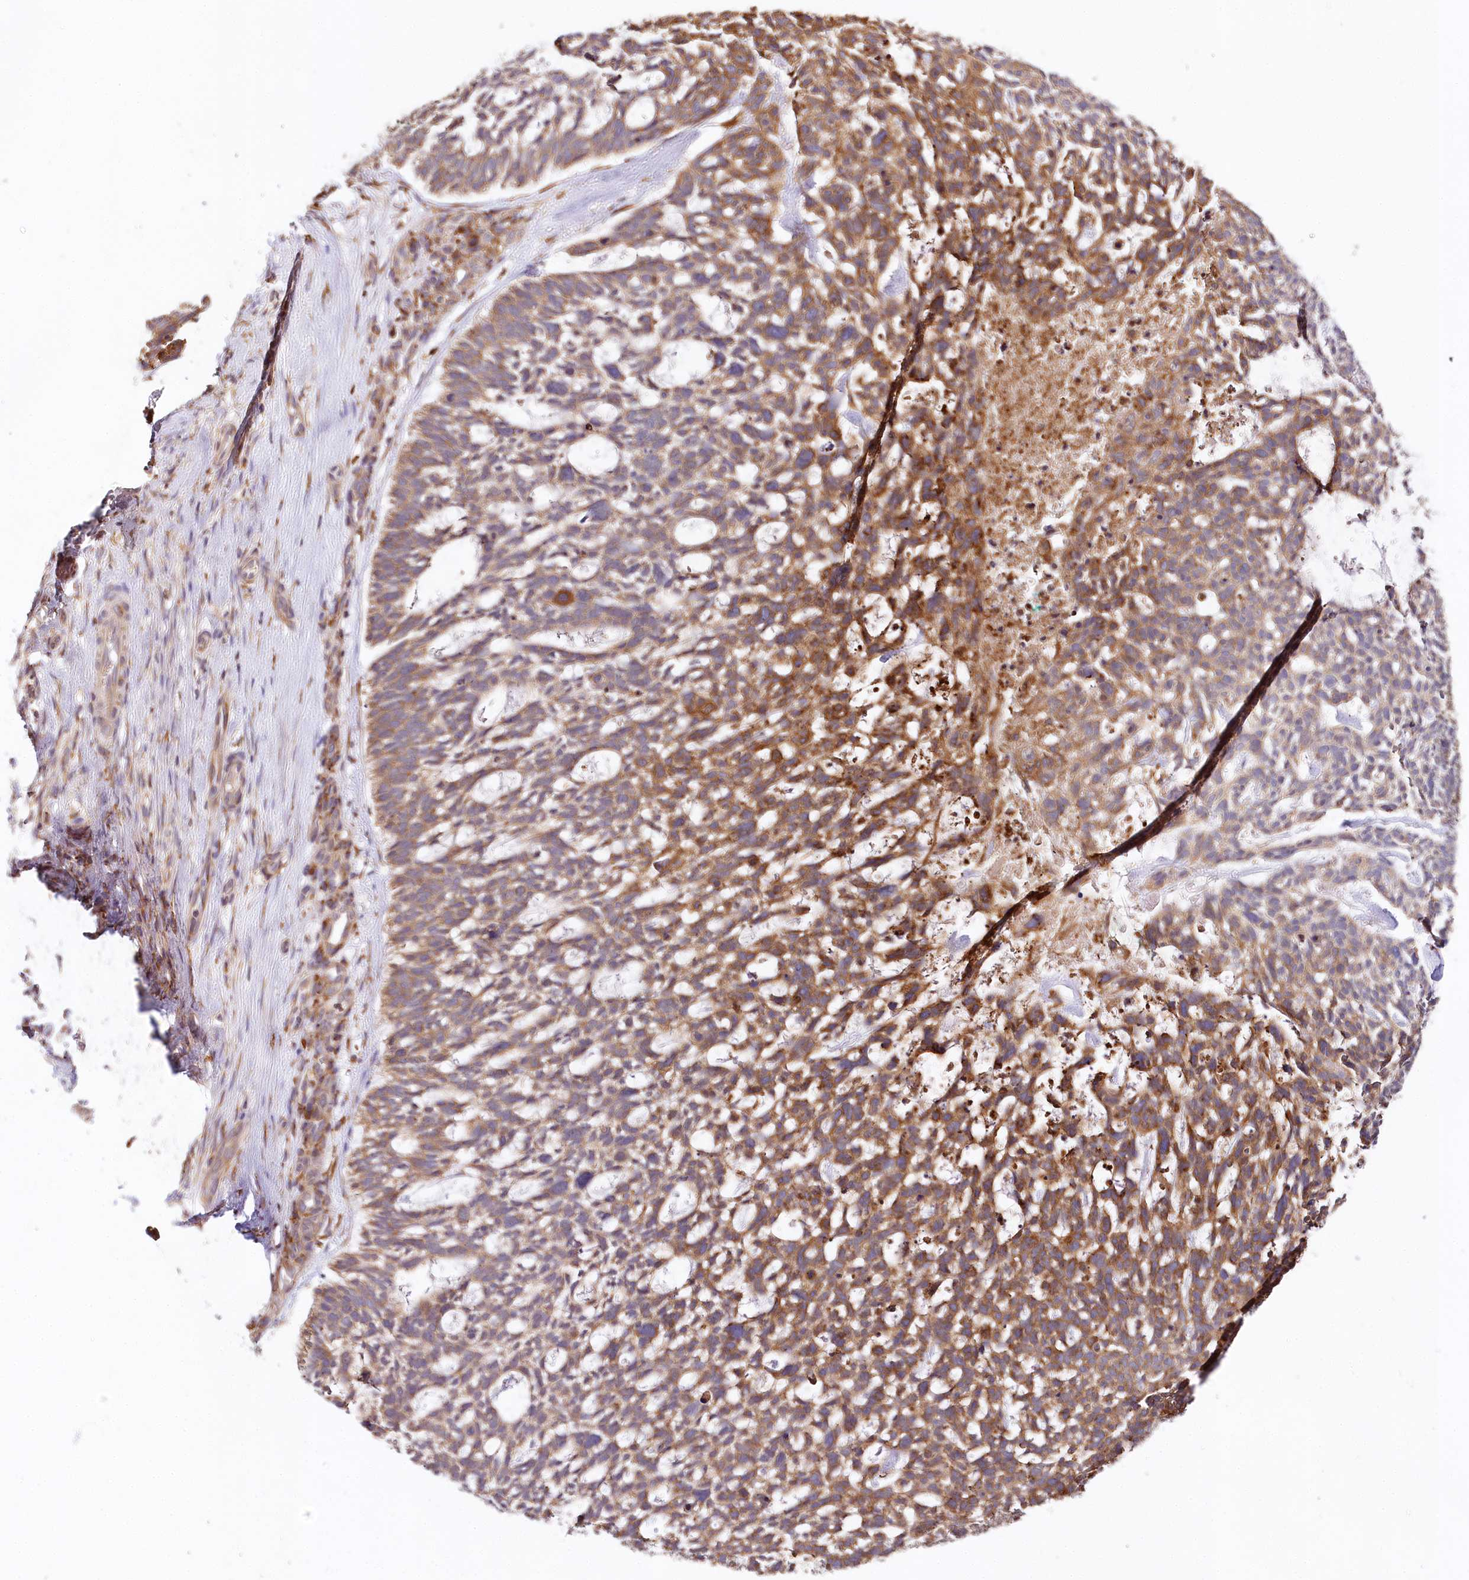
{"staining": {"intensity": "strong", "quantity": "25%-75%", "location": "cytoplasmic/membranous"}, "tissue": "skin cancer", "cell_type": "Tumor cells", "image_type": "cancer", "snomed": [{"axis": "morphology", "description": "Basal cell carcinoma"}, {"axis": "topography", "description": "Skin"}], "caption": "Skin basal cell carcinoma stained for a protein reveals strong cytoplasmic/membranous positivity in tumor cells.", "gene": "VEGFA", "patient": {"sex": "male", "age": 88}}